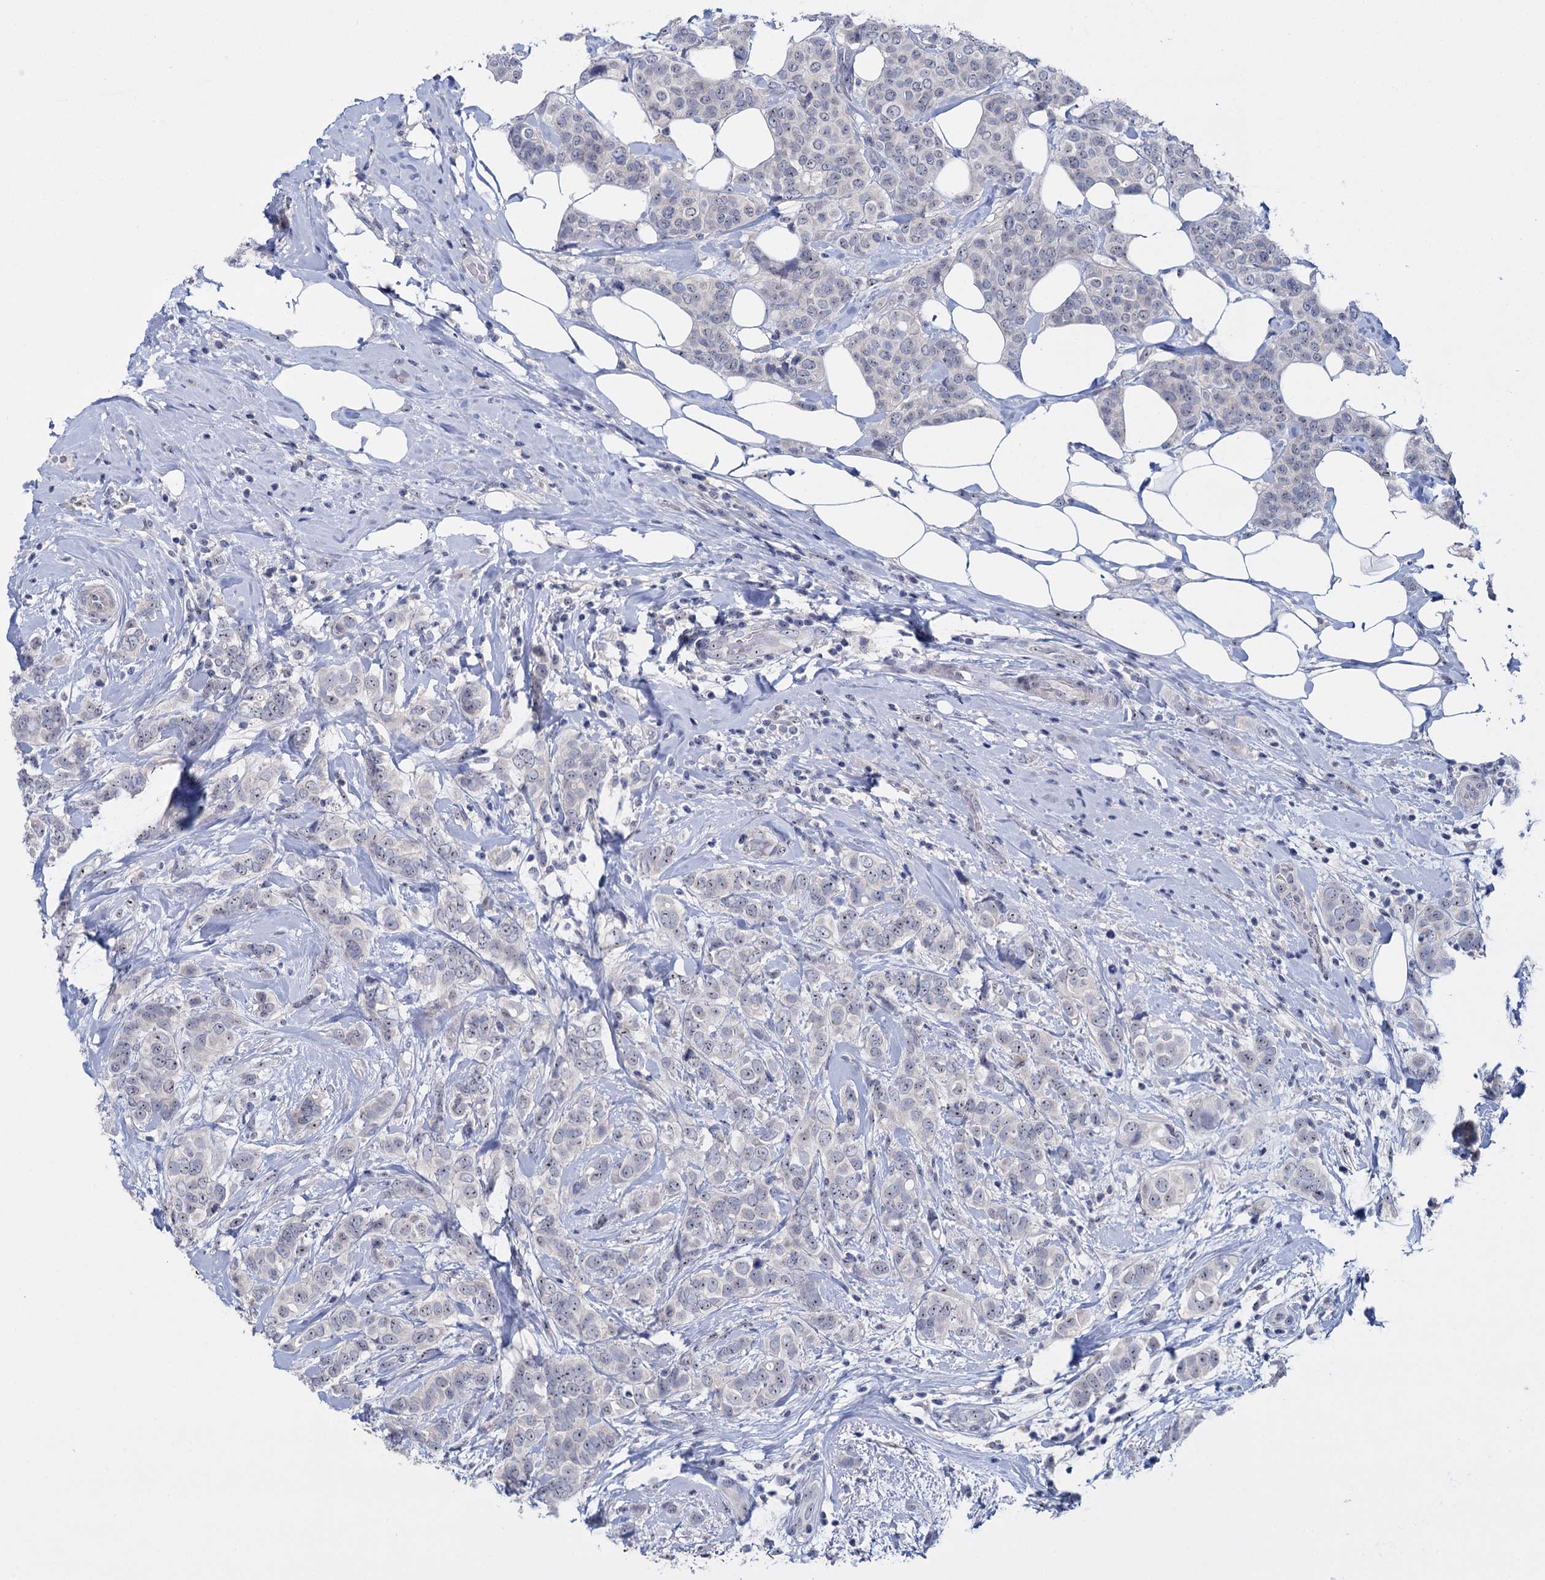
{"staining": {"intensity": "negative", "quantity": "none", "location": "none"}, "tissue": "breast cancer", "cell_type": "Tumor cells", "image_type": "cancer", "snomed": [{"axis": "morphology", "description": "Lobular carcinoma"}, {"axis": "topography", "description": "Breast"}], "caption": "The photomicrograph reveals no staining of tumor cells in lobular carcinoma (breast). Brightfield microscopy of IHC stained with DAB (3,3'-diaminobenzidine) (brown) and hematoxylin (blue), captured at high magnification.", "gene": "SFN", "patient": {"sex": "female", "age": 51}}